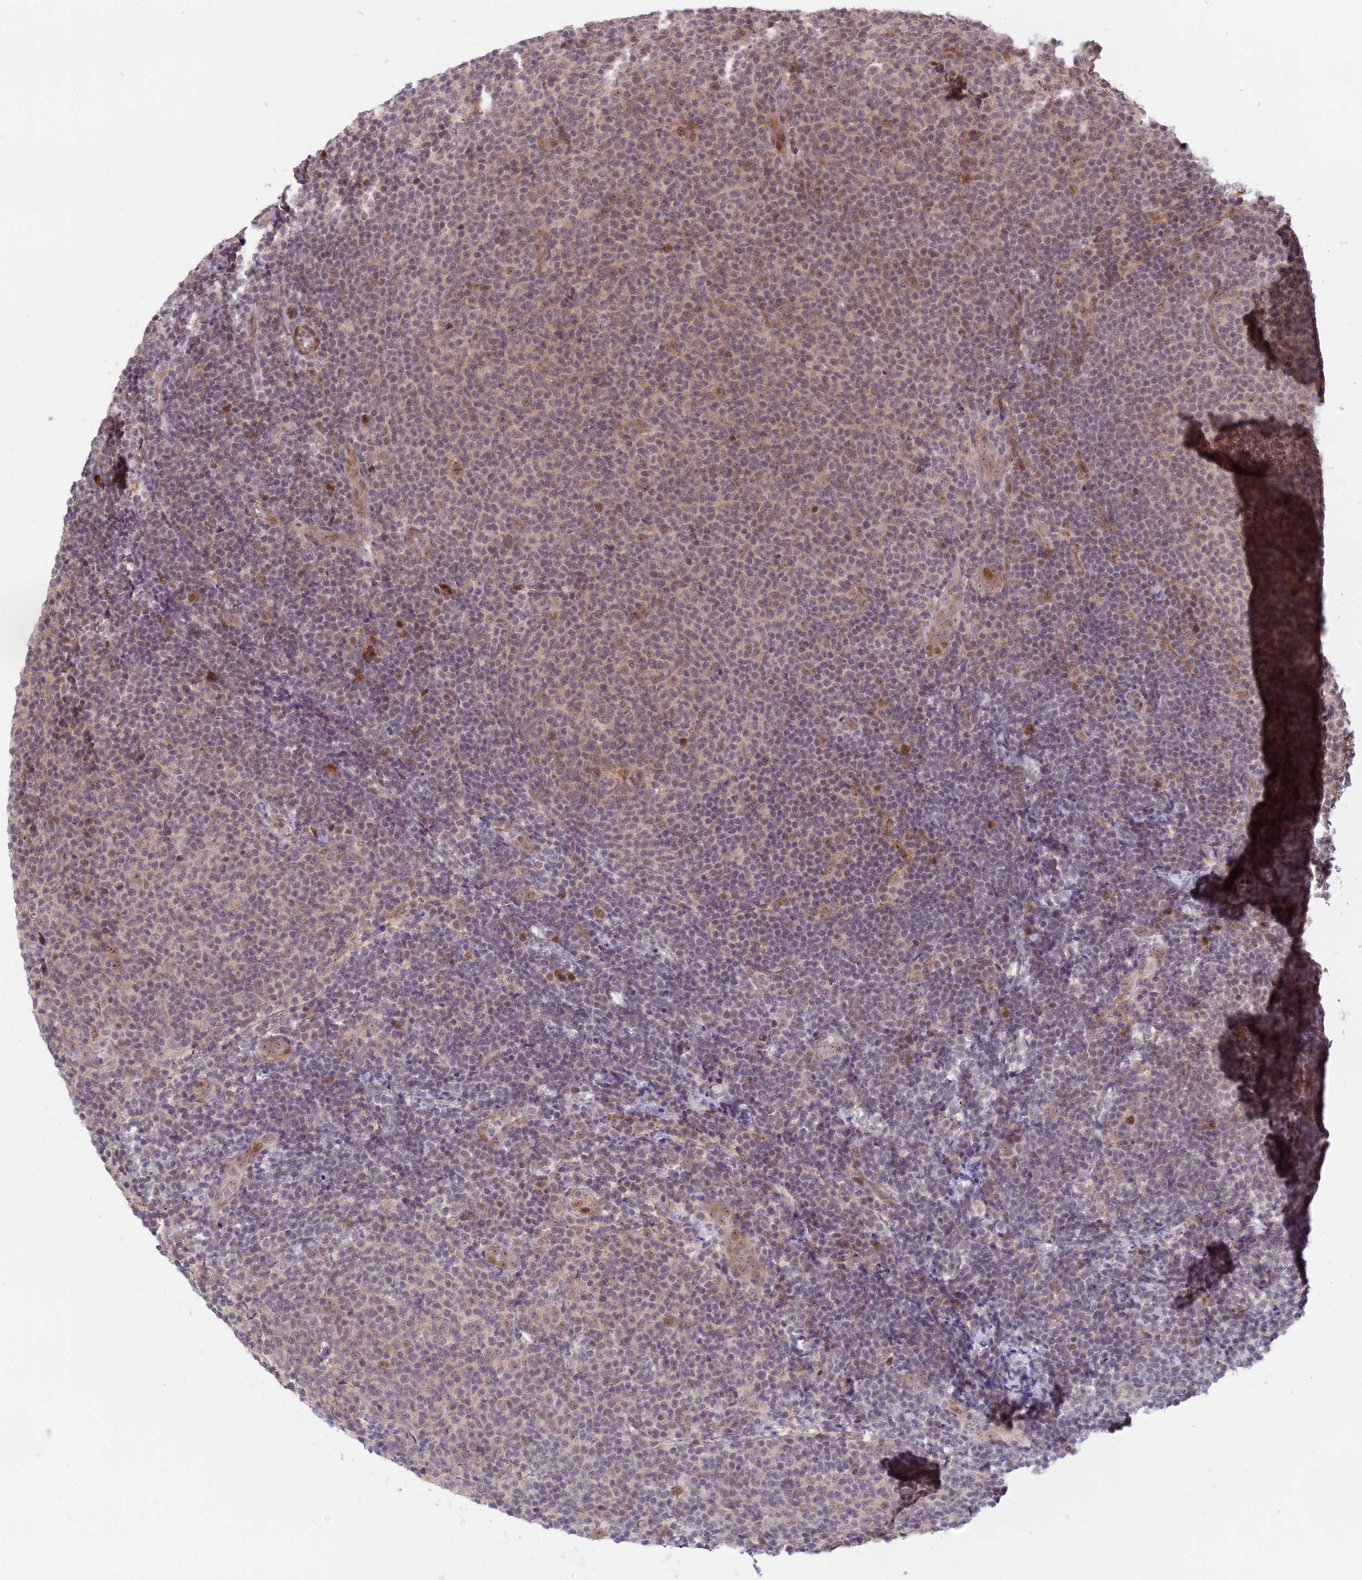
{"staining": {"intensity": "weak", "quantity": "25%-75%", "location": "nuclear"}, "tissue": "lymphoma", "cell_type": "Tumor cells", "image_type": "cancer", "snomed": [{"axis": "morphology", "description": "Malignant lymphoma, non-Hodgkin's type, Low grade"}, {"axis": "topography", "description": "Lymph node"}], "caption": "Low-grade malignant lymphoma, non-Hodgkin's type stained with a brown dye reveals weak nuclear positive staining in about 25%-75% of tumor cells.", "gene": "ASPDH", "patient": {"sex": "male", "age": 66}}